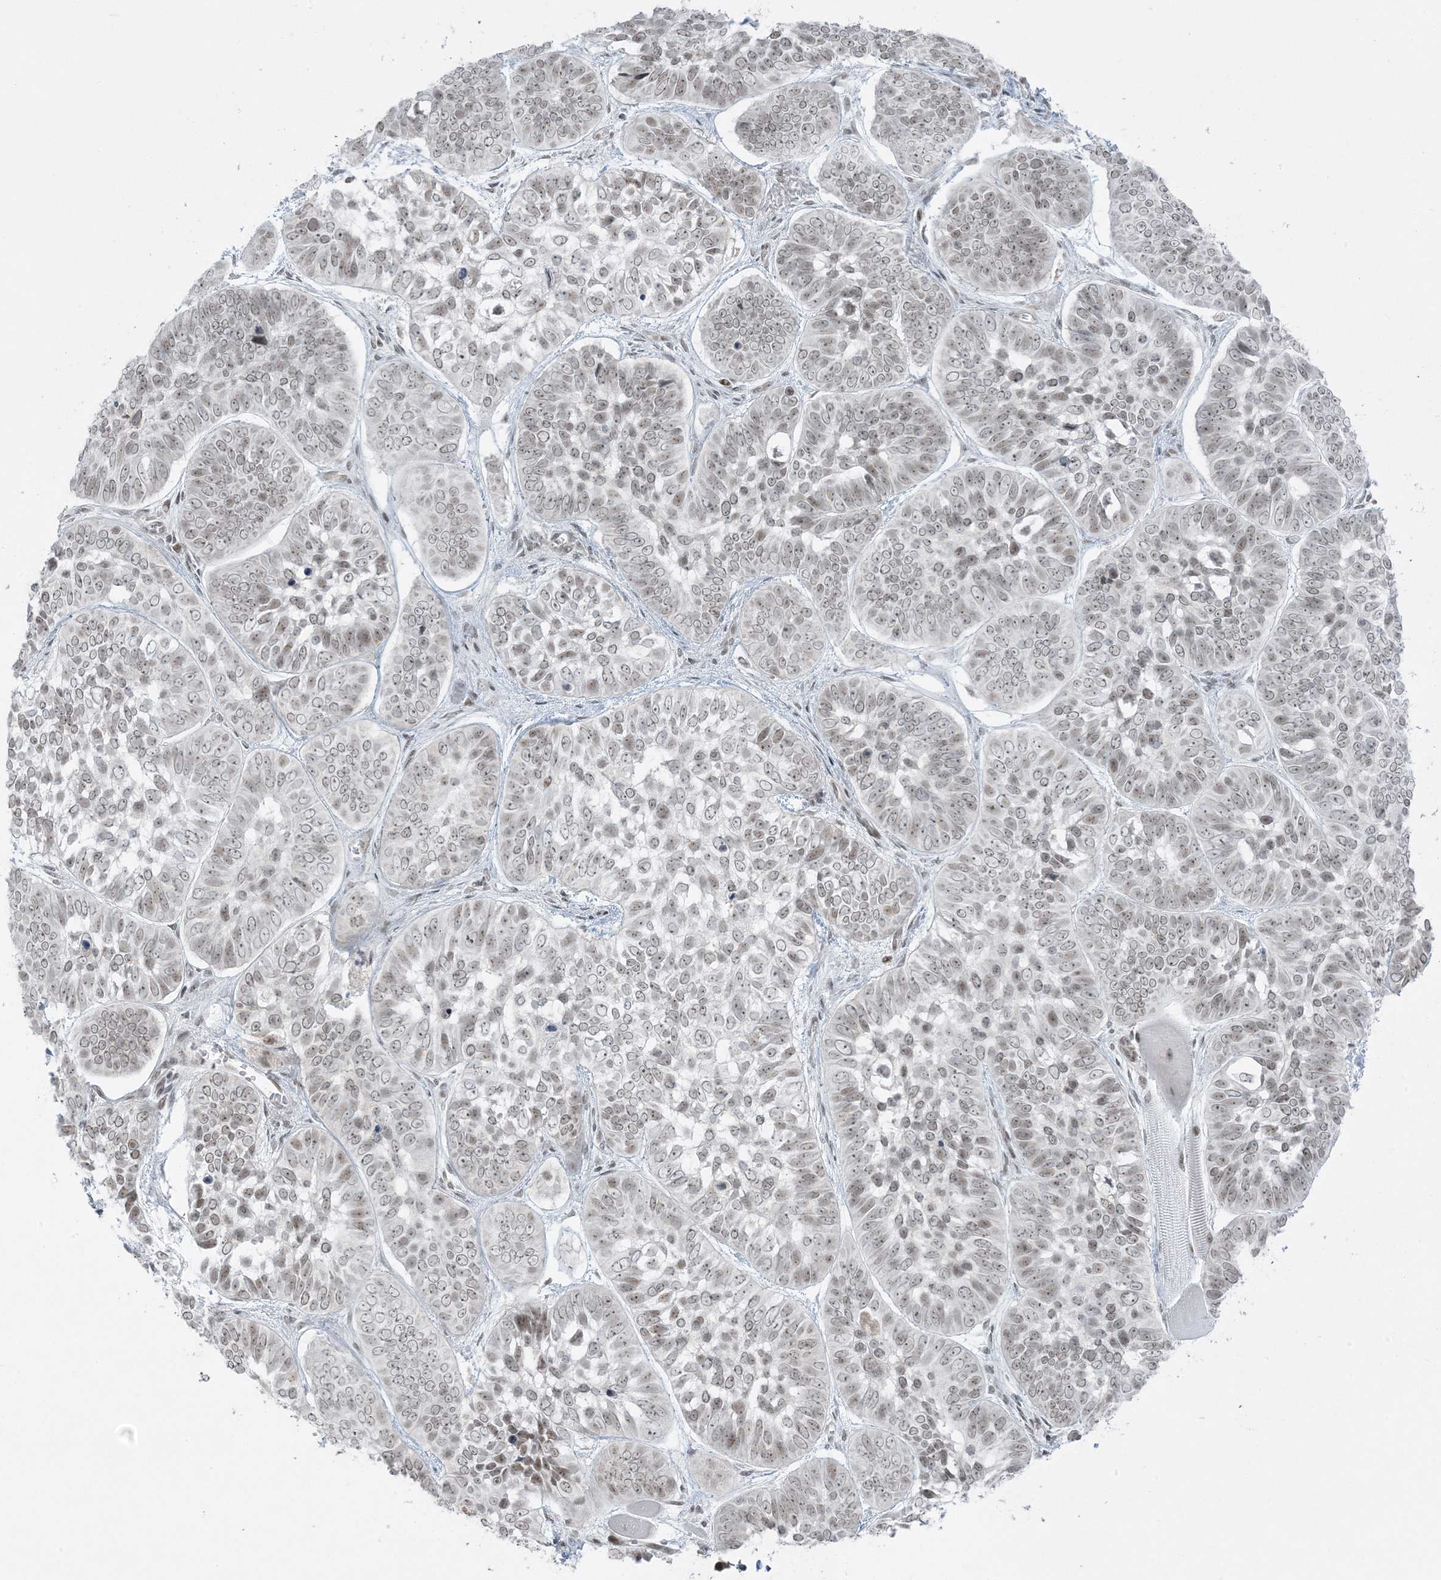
{"staining": {"intensity": "weak", "quantity": ">75%", "location": "nuclear"}, "tissue": "skin cancer", "cell_type": "Tumor cells", "image_type": "cancer", "snomed": [{"axis": "morphology", "description": "Basal cell carcinoma"}, {"axis": "topography", "description": "Skin"}], "caption": "IHC micrograph of human skin cancer (basal cell carcinoma) stained for a protein (brown), which displays low levels of weak nuclear expression in approximately >75% of tumor cells.", "gene": "ZNF787", "patient": {"sex": "male", "age": 62}}